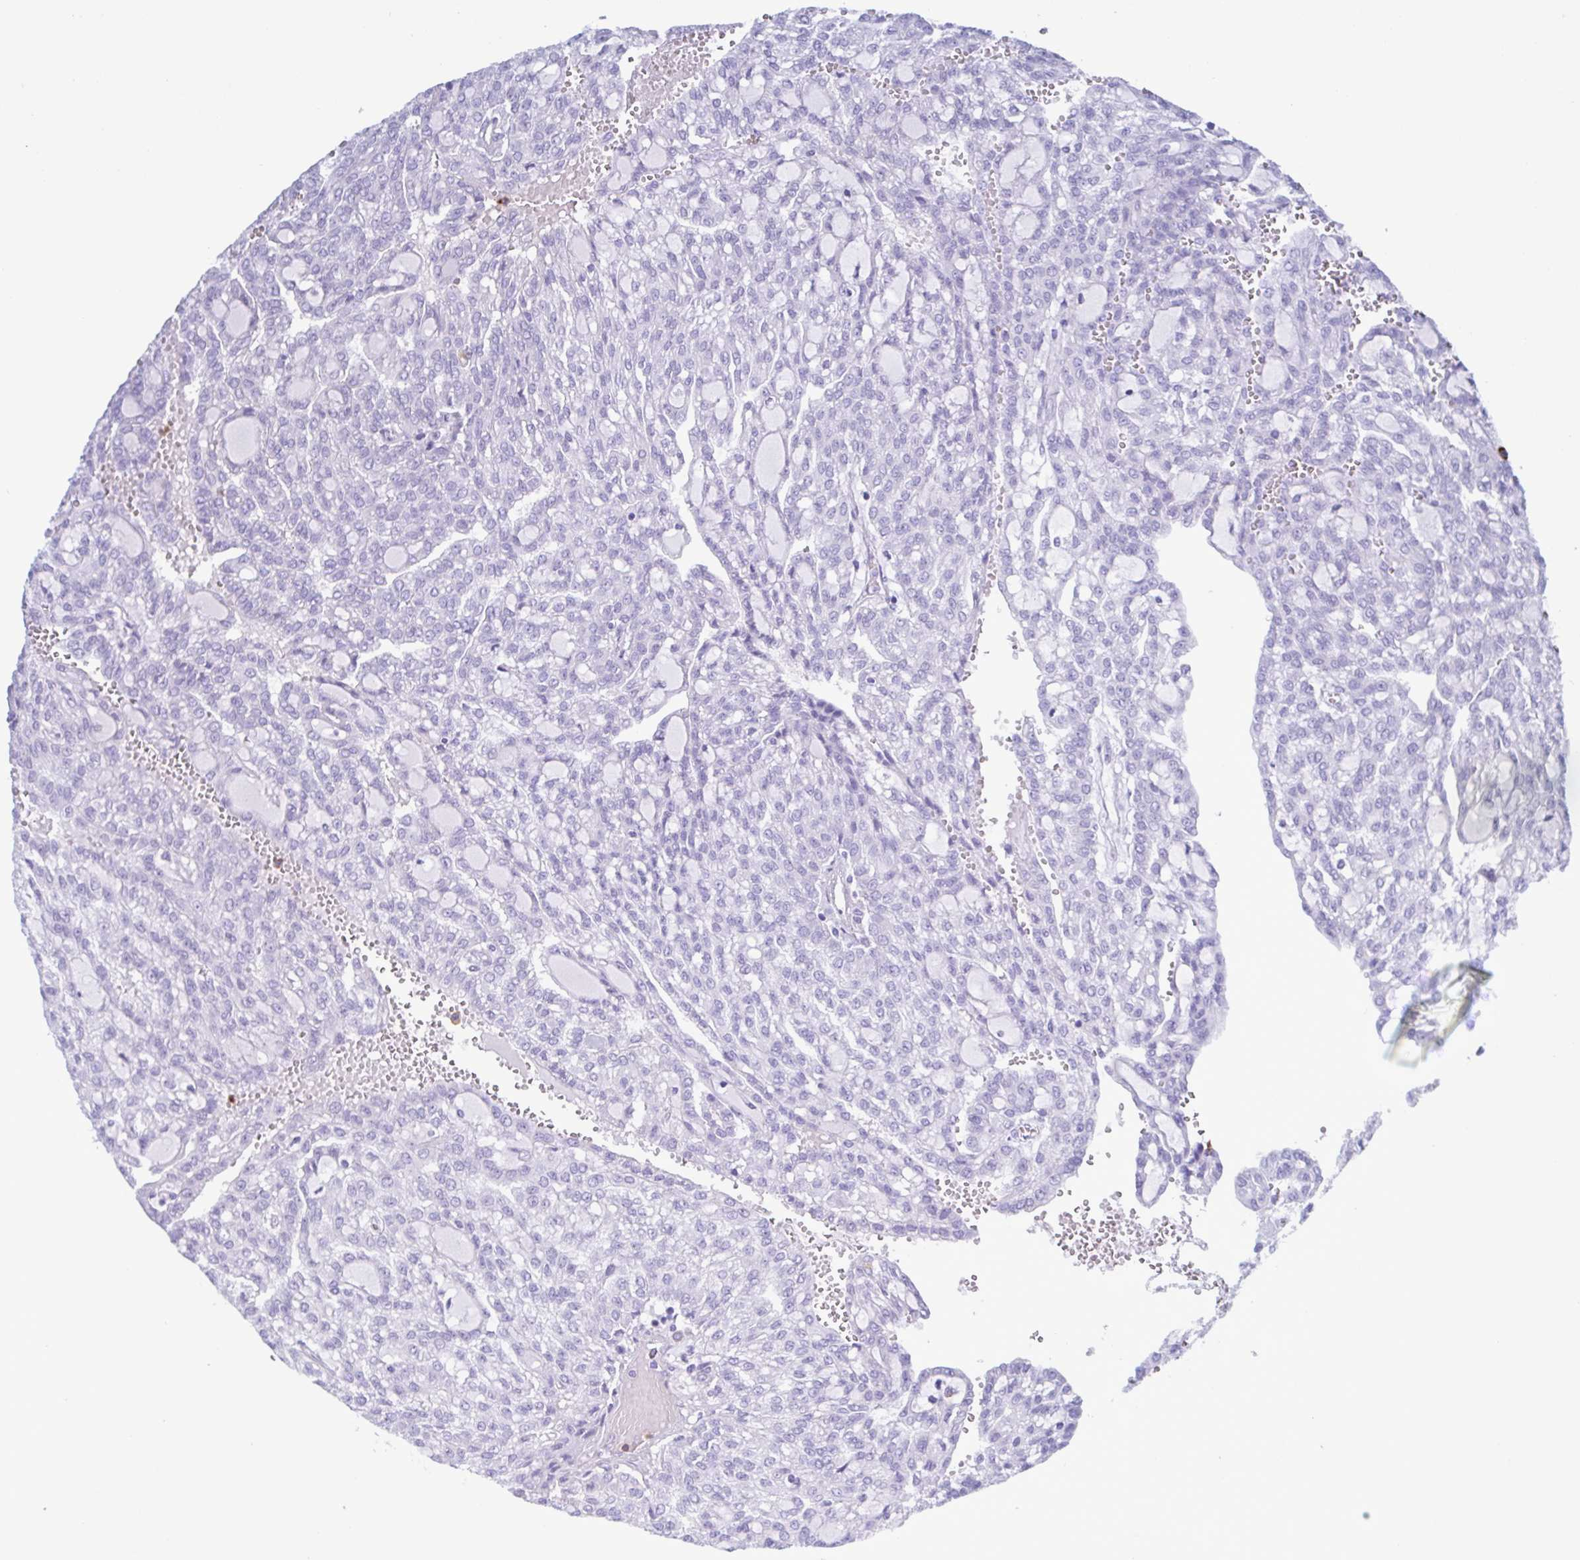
{"staining": {"intensity": "negative", "quantity": "none", "location": "none"}, "tissue": "renal cancer", "cell_type": "Tumor cells", "image_type": "cancer", "snomed": [{"axis": "morphology", "description": "Adenocarcinoma, NOS"}, {"axis": "topography", "description": "Kidney"}], "caption": "Immunohistochemistry (IHC) photomicrograph of human renal cancer (adenocarcinoma) stained for a protein (brown), which exhibits no expression in tumor cells. (Brightfield microscopy of DAB (3,3'-diaminobenzidine) IHC at high magnification).", "gene": "LTF", "patient": {"sex": "male", "age": 63}}